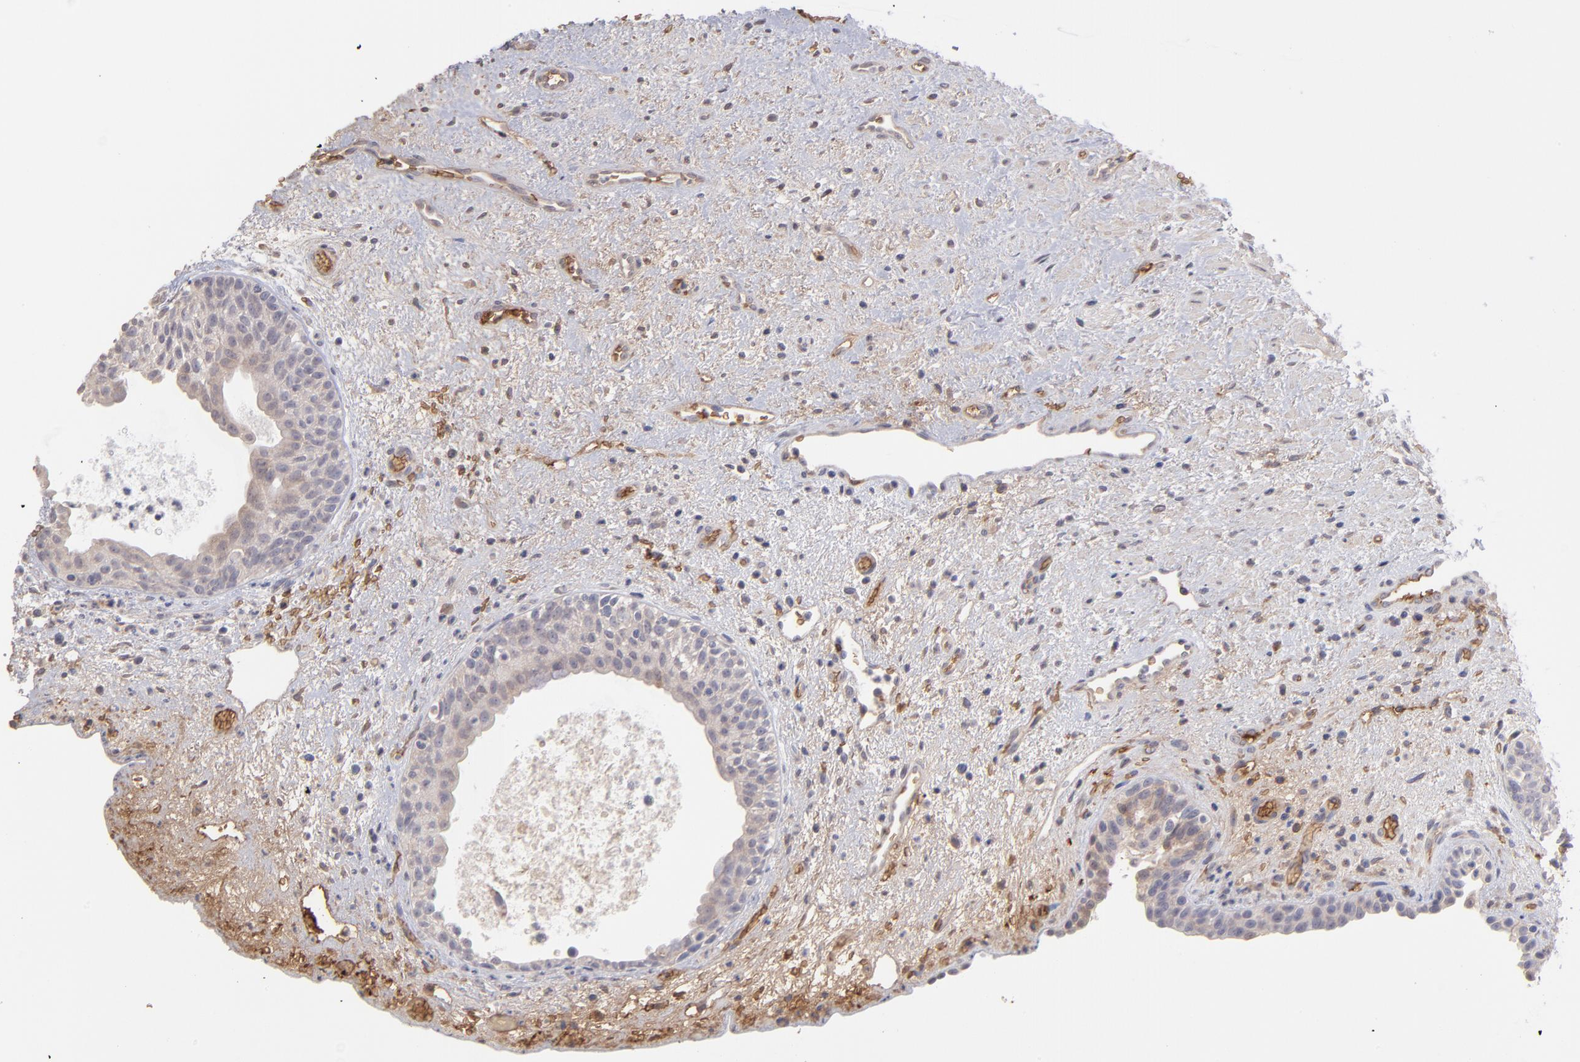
{"staining": {"intensity": "weak", "quantity": ">75%", "location": "cytoplasmic/membranous"}, "tissue": "urinary bladder", "cell_type": "Urothelial cells", "image_type": "normal", "snomed": [{"axis": "morphology", "description": "Normal tissue, NOS"}, {"axis": "topography", "description": "Urinary bladder"}], "caption": "This image reveals unremarkable urinary bladder stained with immunohistochemistry (IHC) to label a protein in brown. The cytoplasmic/membranous of urothelial cells show weak positivity for the protein. Nuclei are counter-stained blue.", "gene": "F13B", "patient": {"sex": "male", "age": 48}}